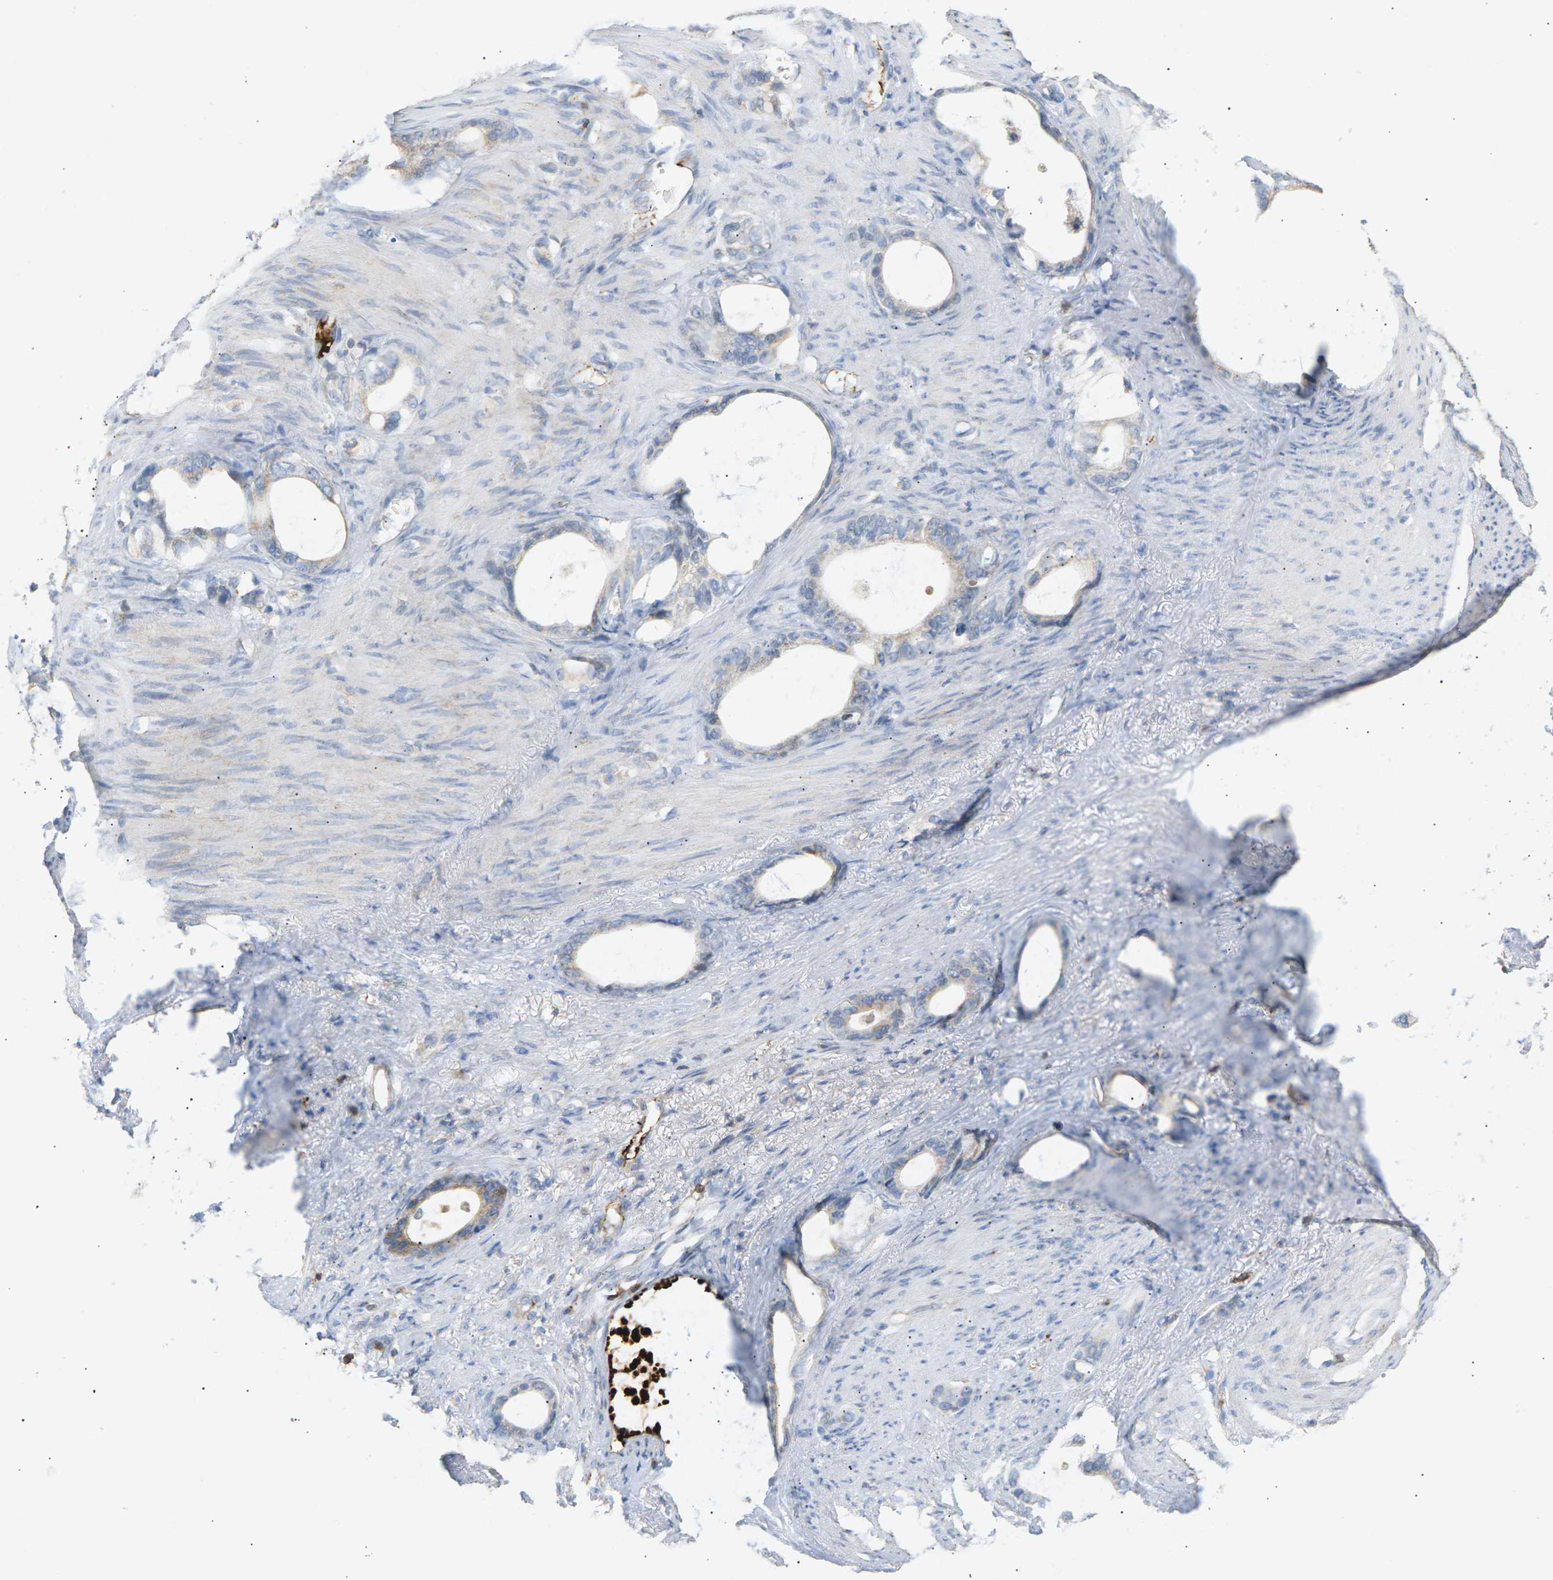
{"staining": {"intensity": "negative", "quantity": "none", "location": "none"}, "tissue": "stomach cancer", "cell_type": "Tumor cells", "image_type": "cancer", "snomed": [{"axis": "morphology", "description": "Adenocarcinoma, NOS"}, {"axis": "topography", "description": "Stomach"}], "caption": "The image reveals no significant staining in tumor cells of stomach cancer.", "gene": "LIME1", "patient": {"sex": "female", "age": 75}}